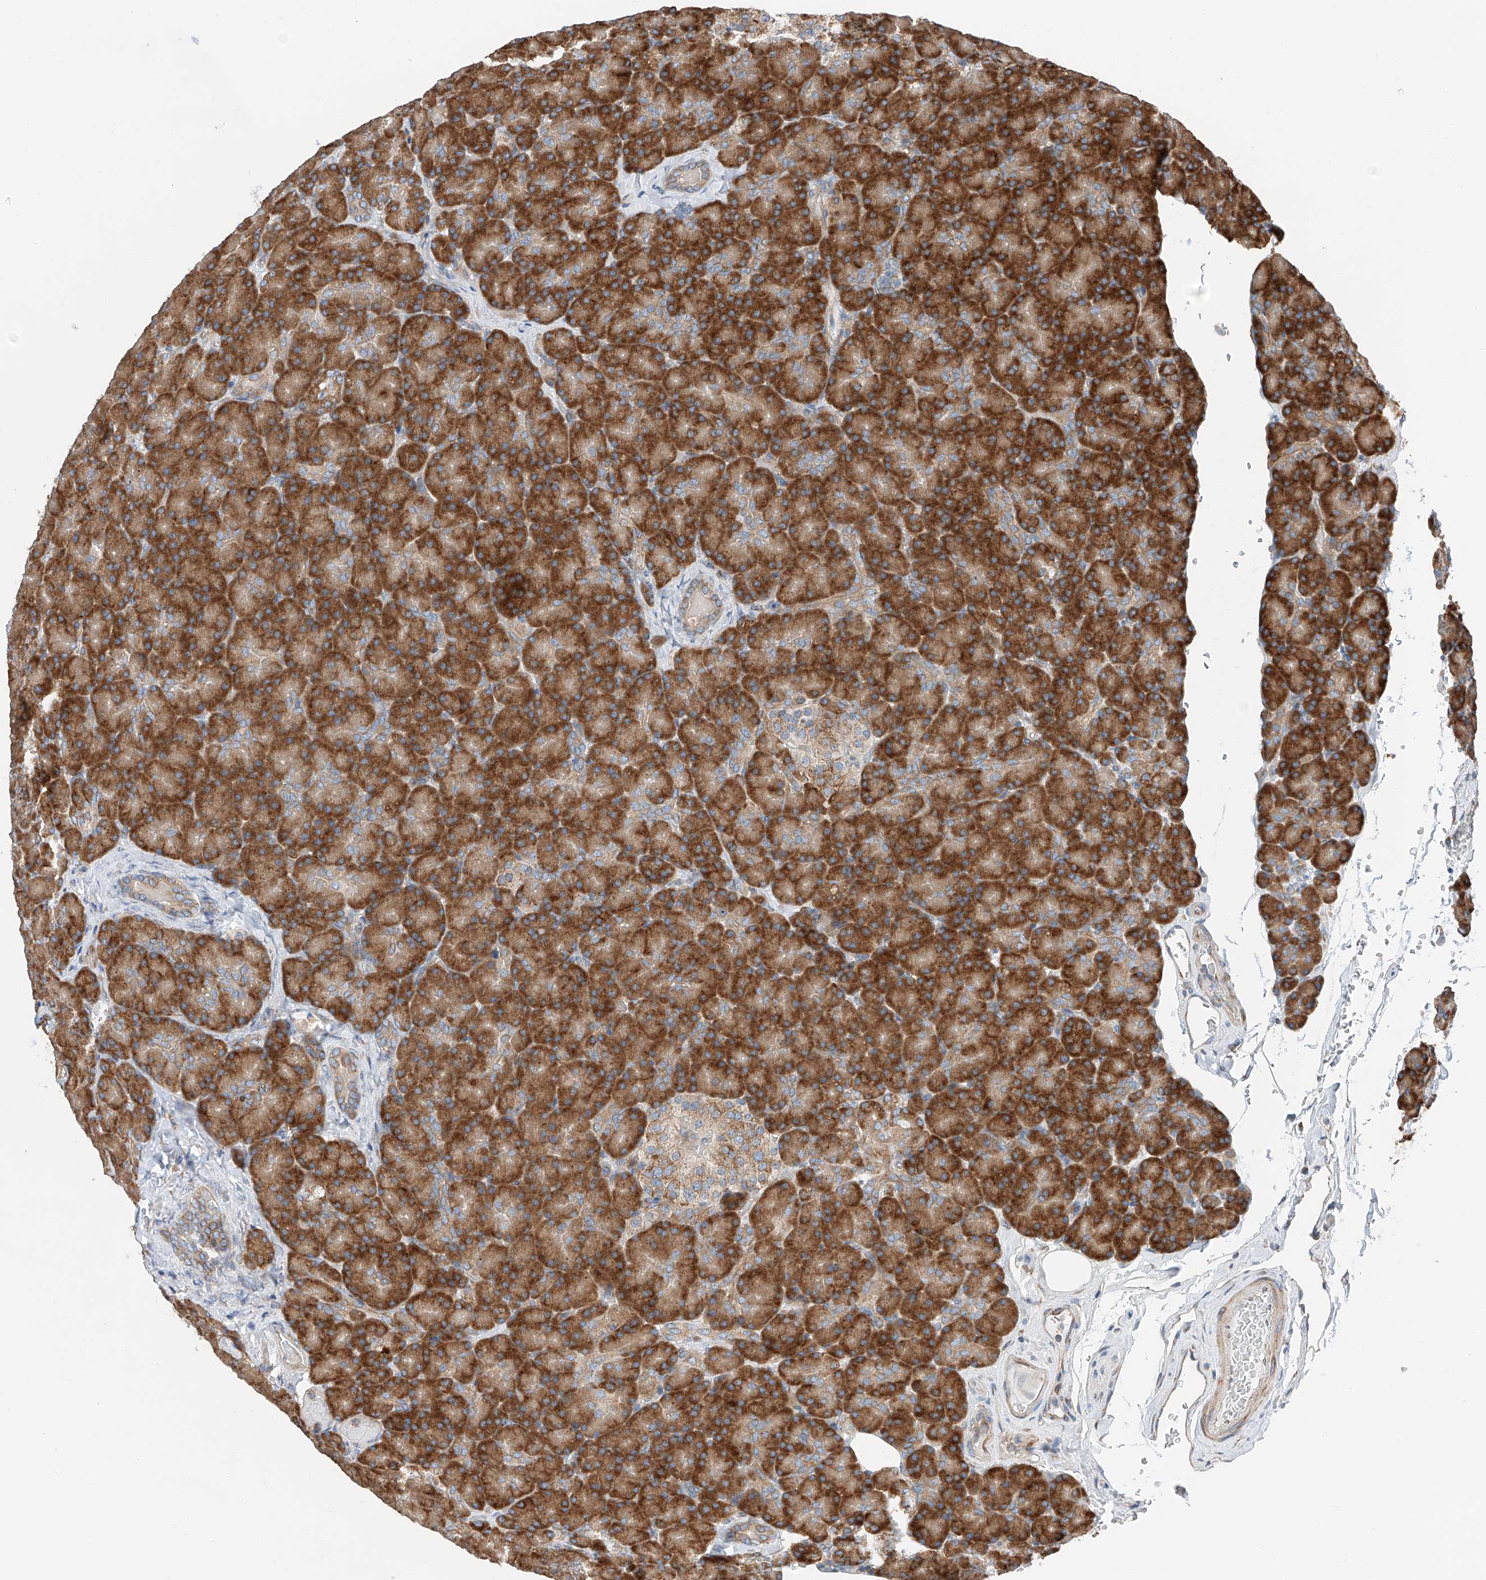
{"staining": {"intensity": "strong", "quantity": ">75%", "location": "cytoplasmic/membranous"}, "tissue": "pancreas", "cell_type": "Exocrine glandular cells", "image_type": "normal", "snomed": [{"axis": "morphology", "description": "Normal tissue, NOS"}, {"axis": "topography", "description": "Pancreas"}], "caption": "About >75% of exocrine glandular cells in unremarkable human pancreas display strong cytoplasmic/membranous protein staining as visualized by brown immunohistochemical staining.", "gene": "ZC3H15", "patient": {"sex": "female", "age": 43}}